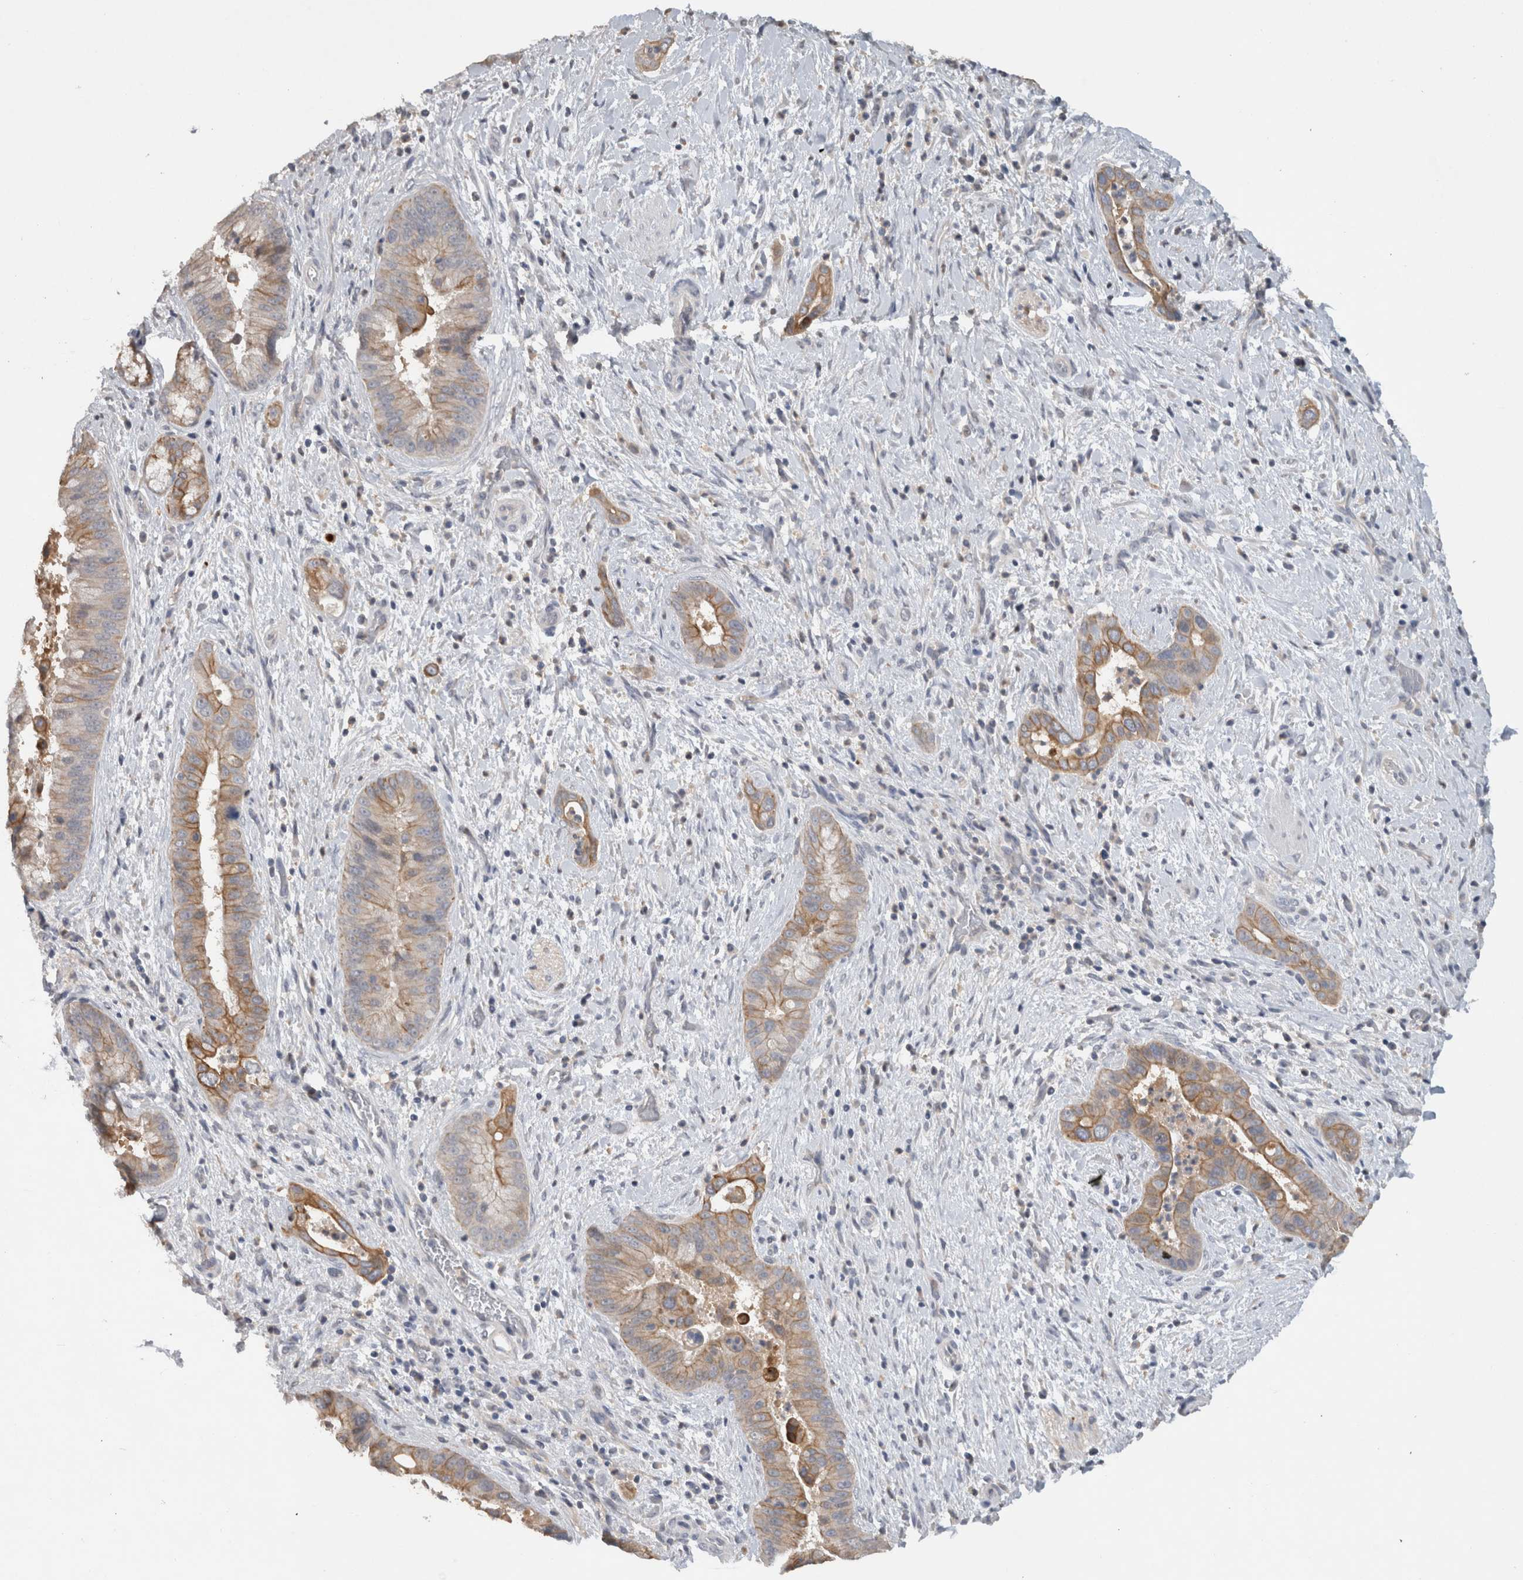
{"staining": {"intensity": "moderate", "quantity": ">75%", "location": "cytoplasmic/membranous"}, "tissue": "liver cancer", "cell_type": "Tumor cells", "image_type": "cancer", "snomed": [{"axis": "morphology", "description": "Cholangiocarcinoma"}, {"axis": "topography", "description": "Liver"}], "caption": "An immunohistochemistry (IHC) image of neoplastic tissue is shown. Protein staining in brown labels moderate cytoplasmic/membranous positivity in cholangiocarcinoma (liver) within tumor cells.", "gene": "HEXD", "patient": {"sex": "female", "age": 54}}